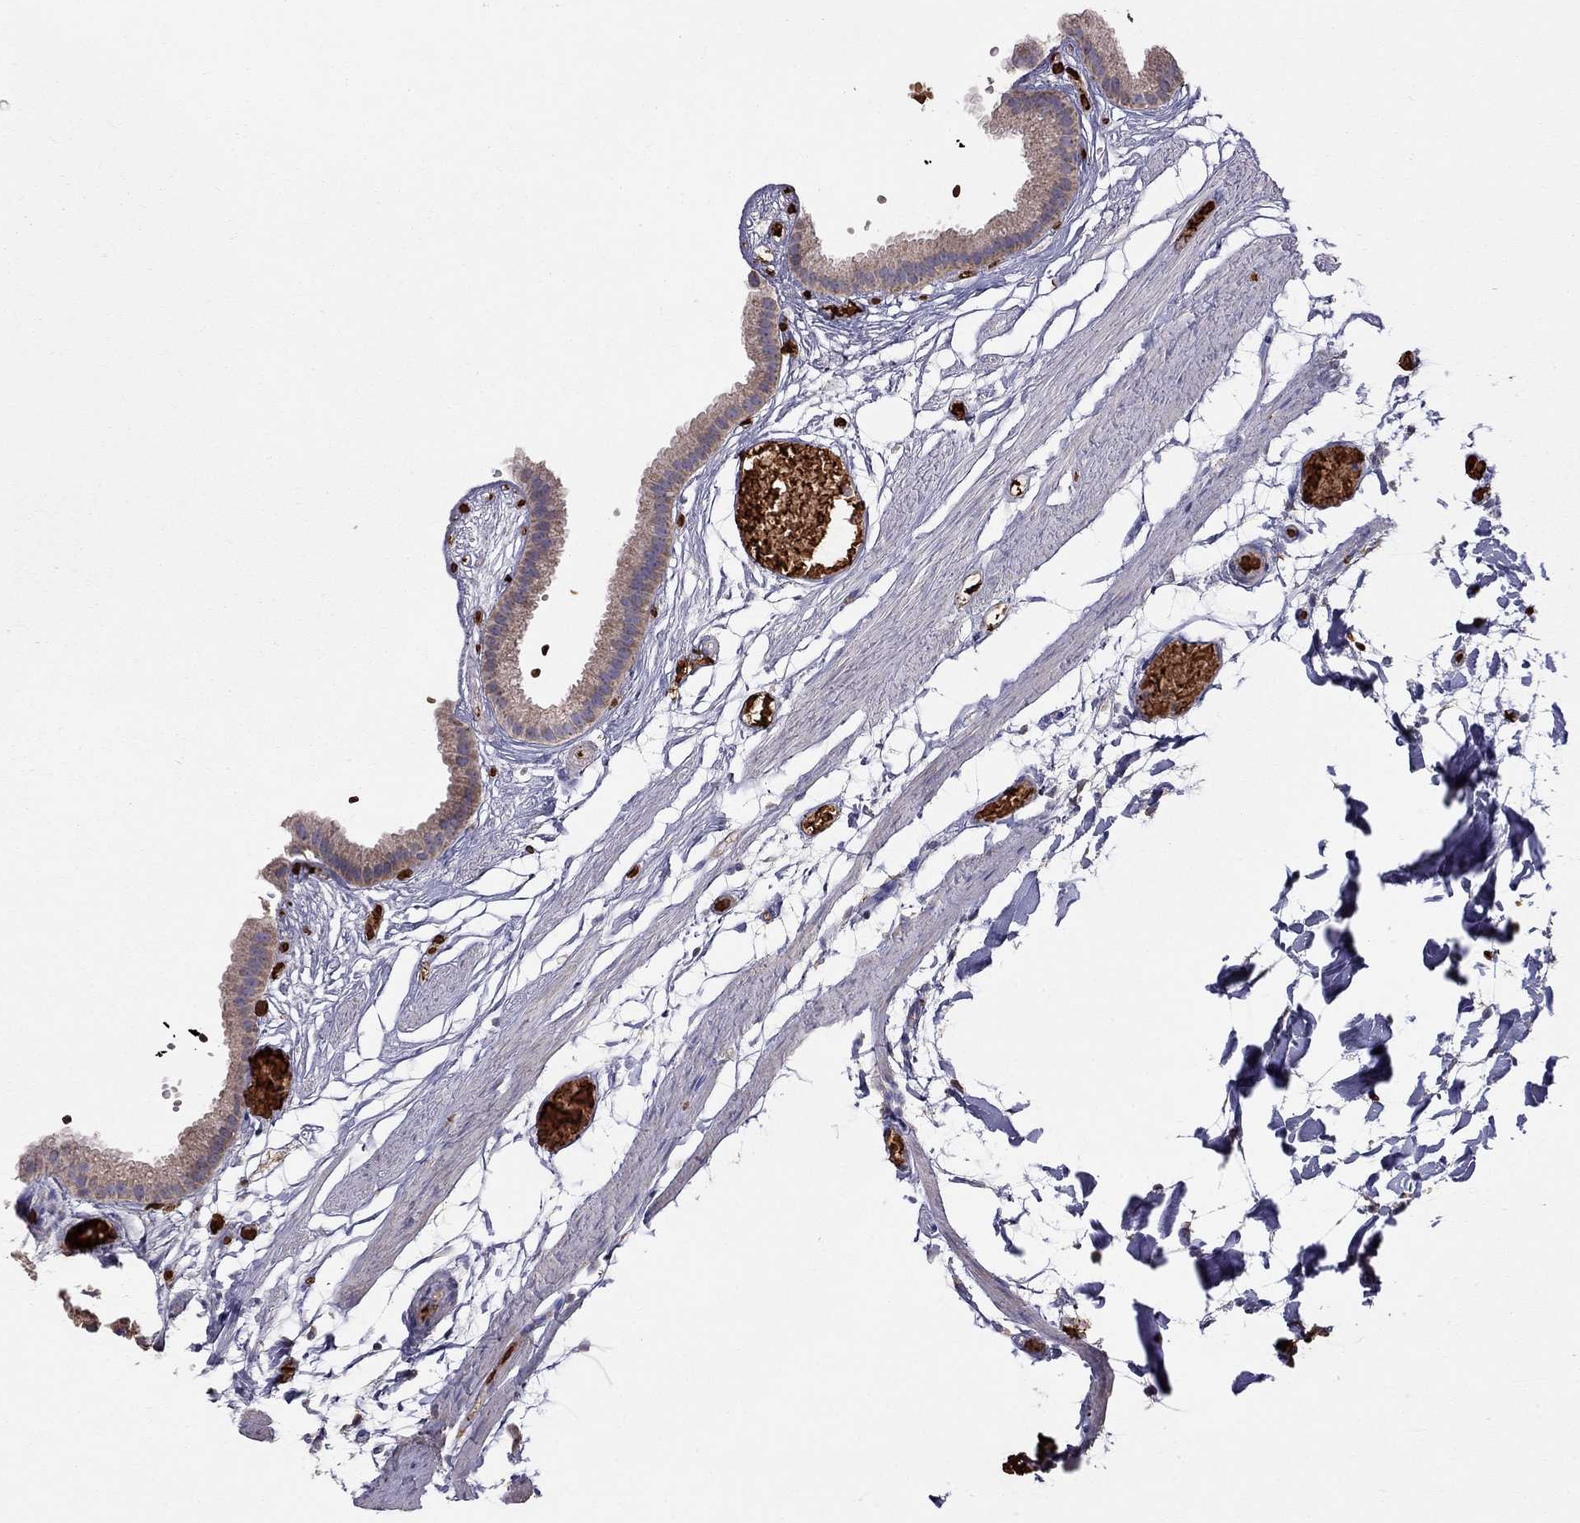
{"staining": {"intensity": "moderate", "quantity": ">75%", "location": "cytoplasmic/membranous"}, "tissue": "gallbladder", "cell_type": "Glandular cells", "image_type": "normal", "snomed": [{"axis": "morphology", "description": "Normal tissue, NOS"}, {"axis": "topography", "description": "Gallbladder"}], "caption": "Immunohistochemical staining of benign human gallbladder shows >75% levels of moderate cytoplasmic/membranous protein positivity in about >75% of glandular cells. The staining was performed using DAB, with brown indicating positive protein expression. Nuclei are stained blue with hematoxylin.", "gene": "PIK3CG", "patient": {"sex": "female", "age": 45}}